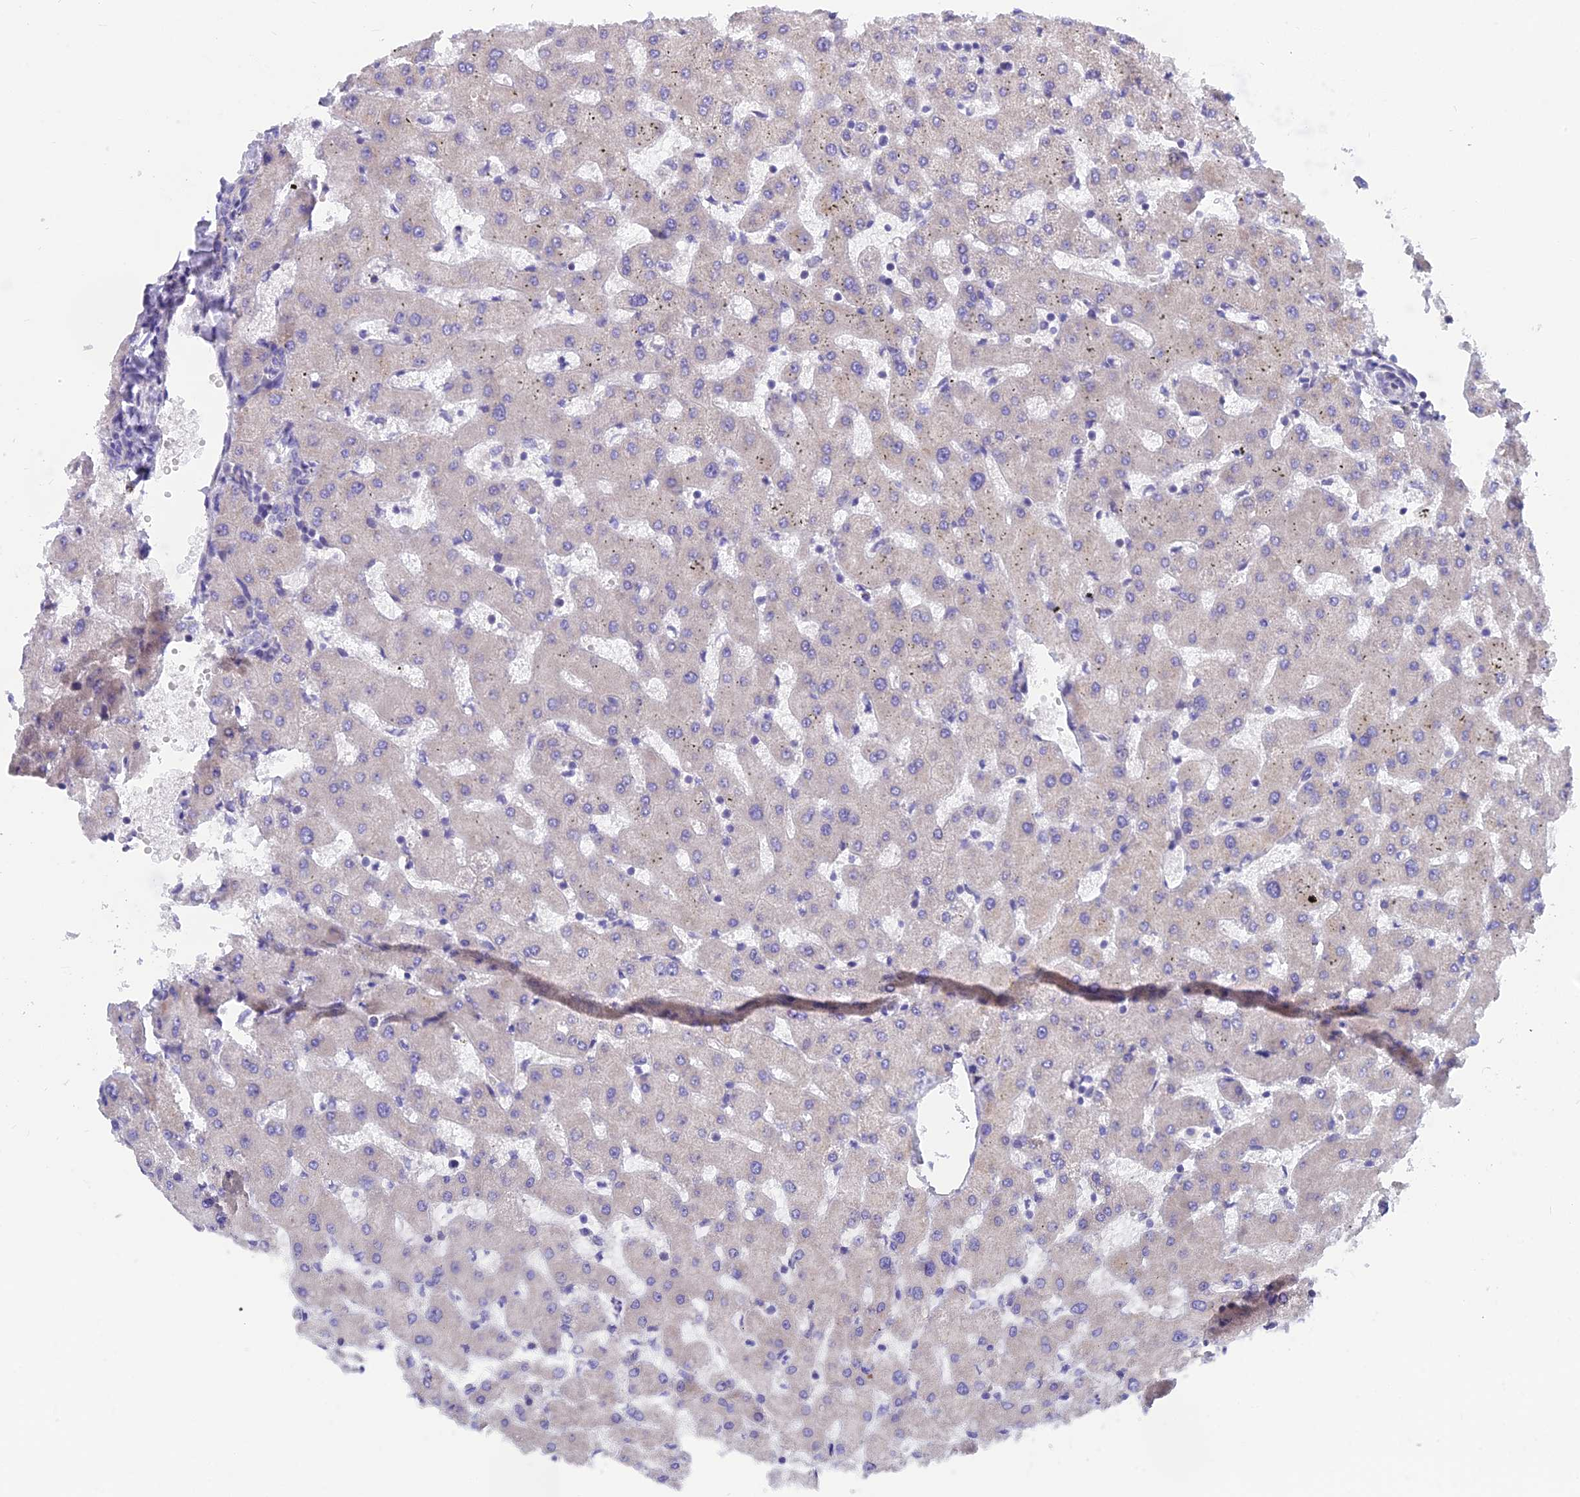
{"staining": {"intensity": "negative", "quantity": "none", "location": "none"}, "tissue": "liver", "cell_type": "Cholangiocytes", "image_type": "normal", "snomed": [{"axis": "morphology", "description": "Normal tissue, NOS"}, {"axis": "topography", "description": "Liver"}], "caption": "The IHC histopathology image has no significant staining in cholangiocytes of liver. The staining is performed using DAB brown chromogen with nuclei counter-stained in using hematoxylin.", "gene": "MVB12A", "patient": {"sex": "female", "age": 63}}